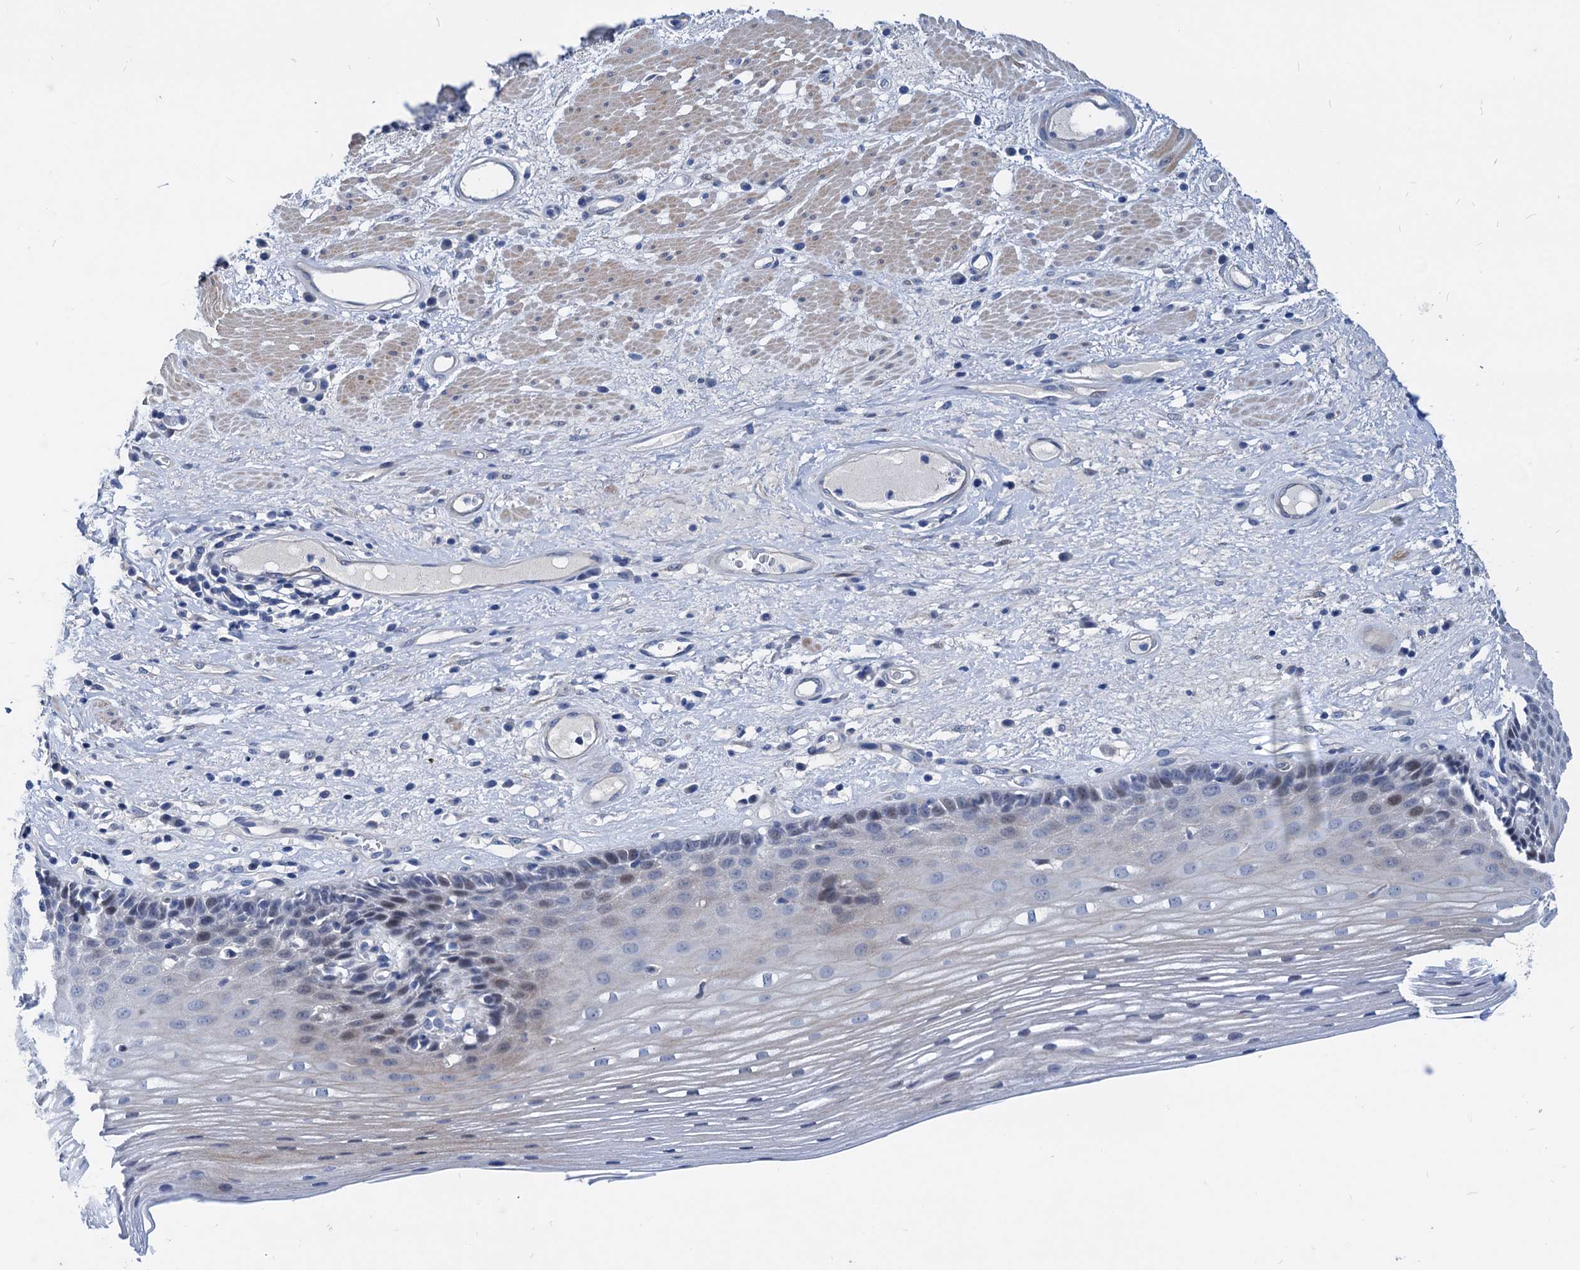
{"staining": {"intensity": "weak", "quantity": "<25%", "location": "nuclear"}, "tissue": "esophagus", "cell_type": "Squamous epithelial cells", "image_type": "normal", "snomed": [{"axis": "morphology", "description": "Normal tissue, NOS"}, {"axis": "topography", "description": "Esophagus"}], "caption": "Immunohistochemistry micrograph of benign human esophagus stained for a protein (brown), which reveals no expression in squamous epithelial cells.", "gene": "HSF2", "patient": {"sex": "male", "age": 62}}